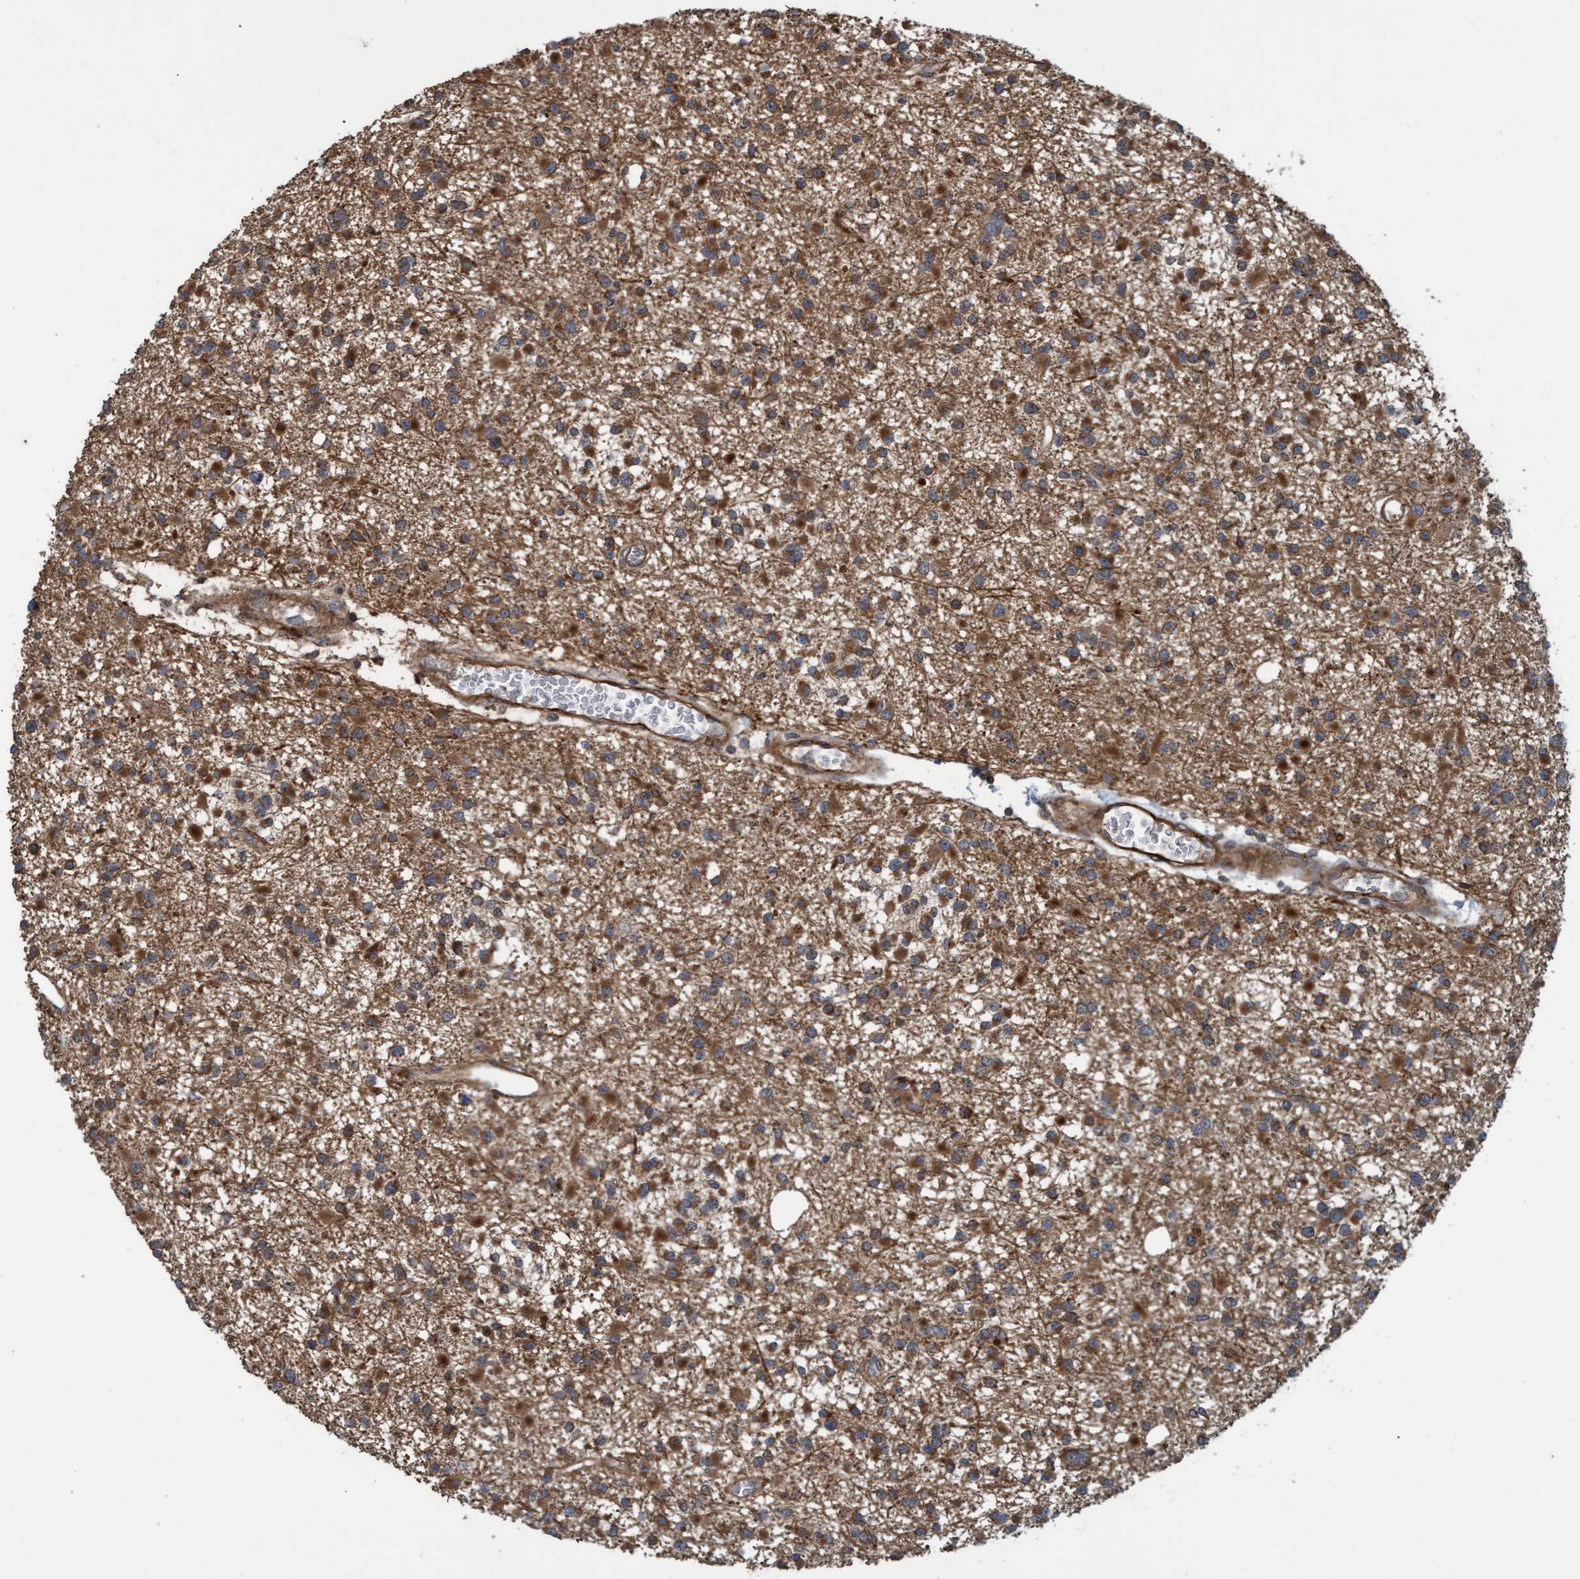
{"staining": {"intensity": "strong", "quantity": "25%-75%", "location": "cytoplasmic/membranous"}, "tissue": "glioma", "cell_type": "Tumor cells", "image_type": "cancer", "snomed": [{"axis": "morphology", "description": "Glioma, malignant, Low grade"}, {"axis": "topography", "description": "Brain"}], "caption": "Strong cytoplasmic/membranous staining for a protein is appreciated in approximately 25%-75% of tumor cells of low-grade glioma (malignant) using immunohistochemistry (IHC).", "gene": "GGT6", "patient": {"sex": "female", "age": 22}}